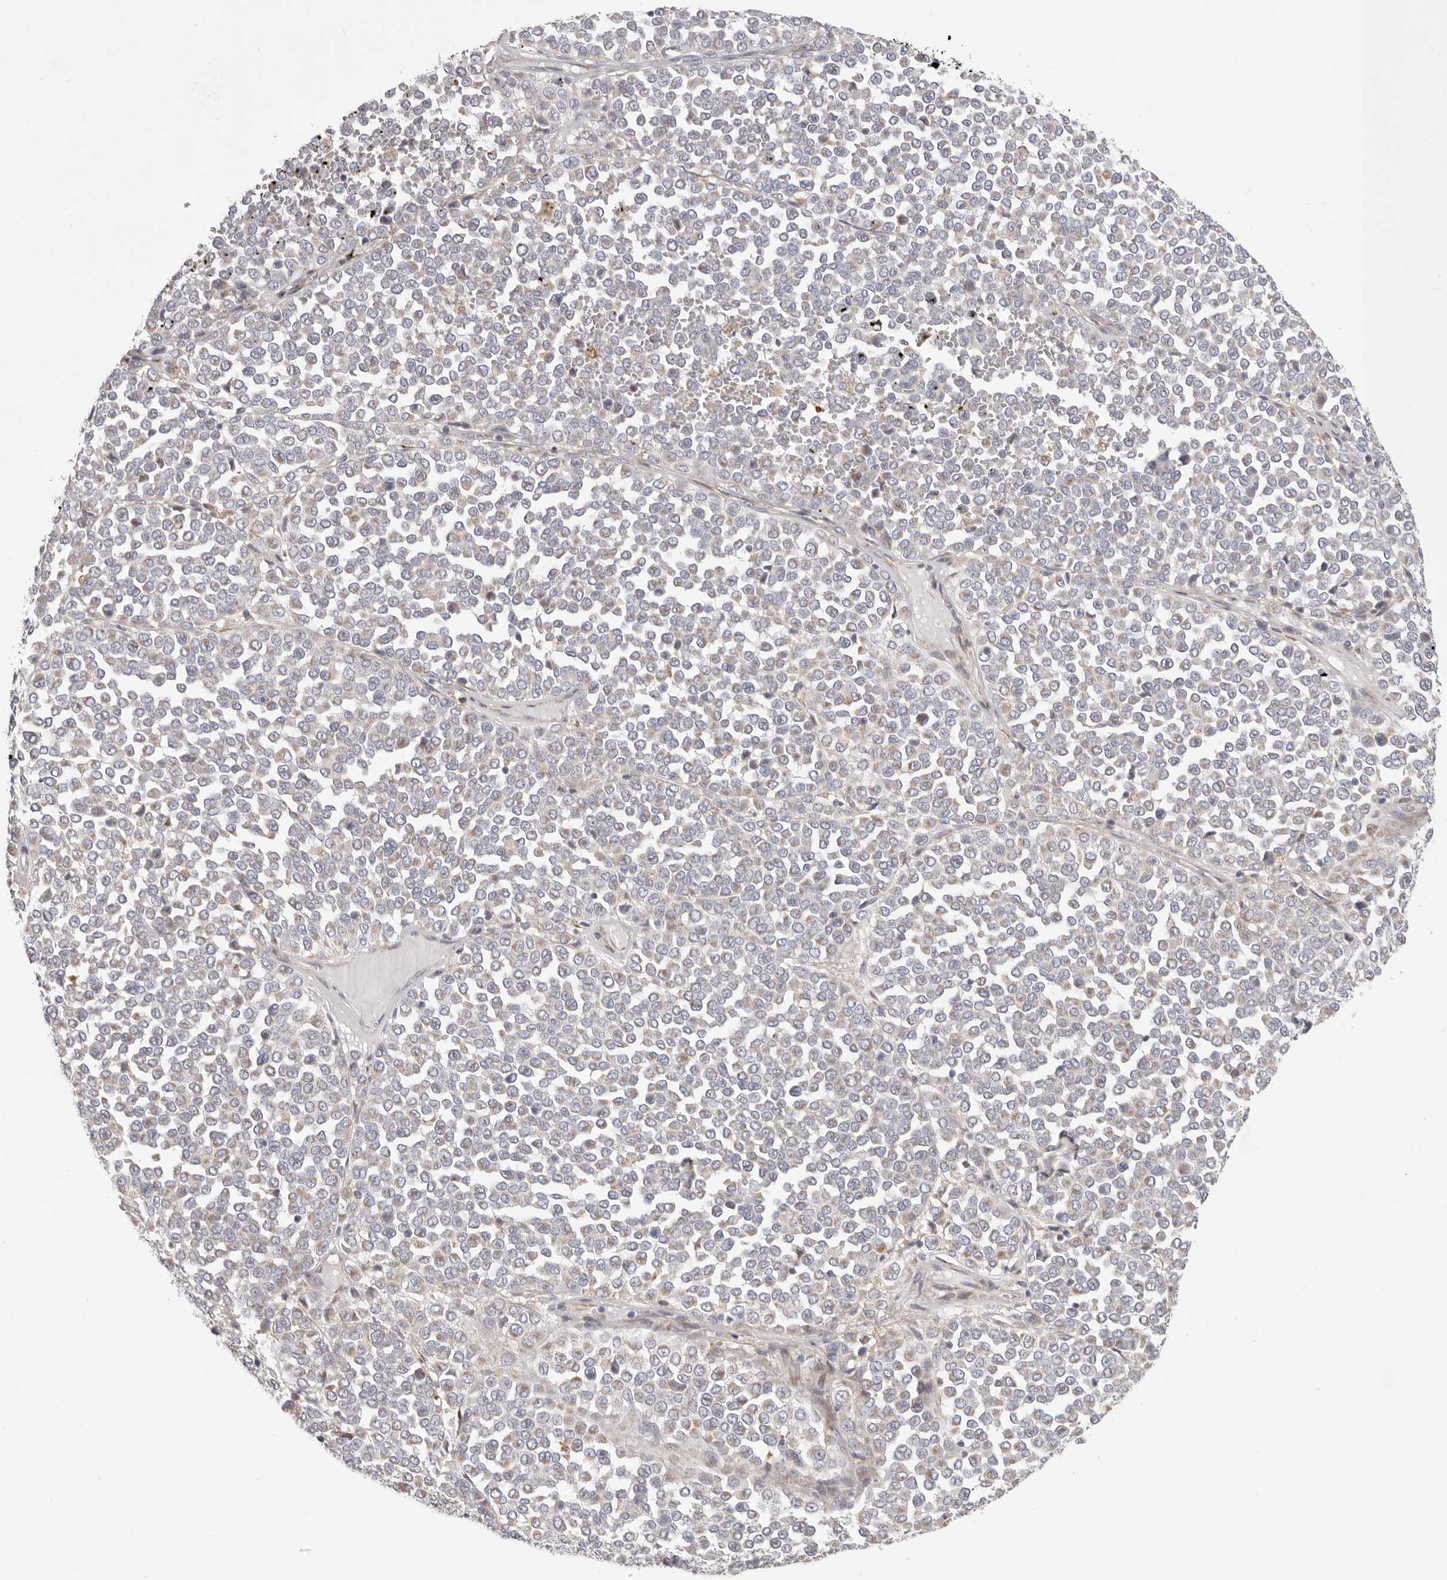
{"staining": {"intensity": "negative", "quantity": "none", "location": "none"}, "tissue": "melanoma", "cell_type": "Tumor cells", "image_type": "cancer", "snomed": [{"axis": "morphology", "description": "Malignant melanoma, Metastatic site"}, {"axis": "topography", "description": "Pancreas"}], "caption": "Malignant melanoma (metastatic site) stained for a protein using immunohistochemistry (IHC) shows no expression tumor cells.", "gene": "MRPS10", "patient": {"sex": "female", "age": 30}}